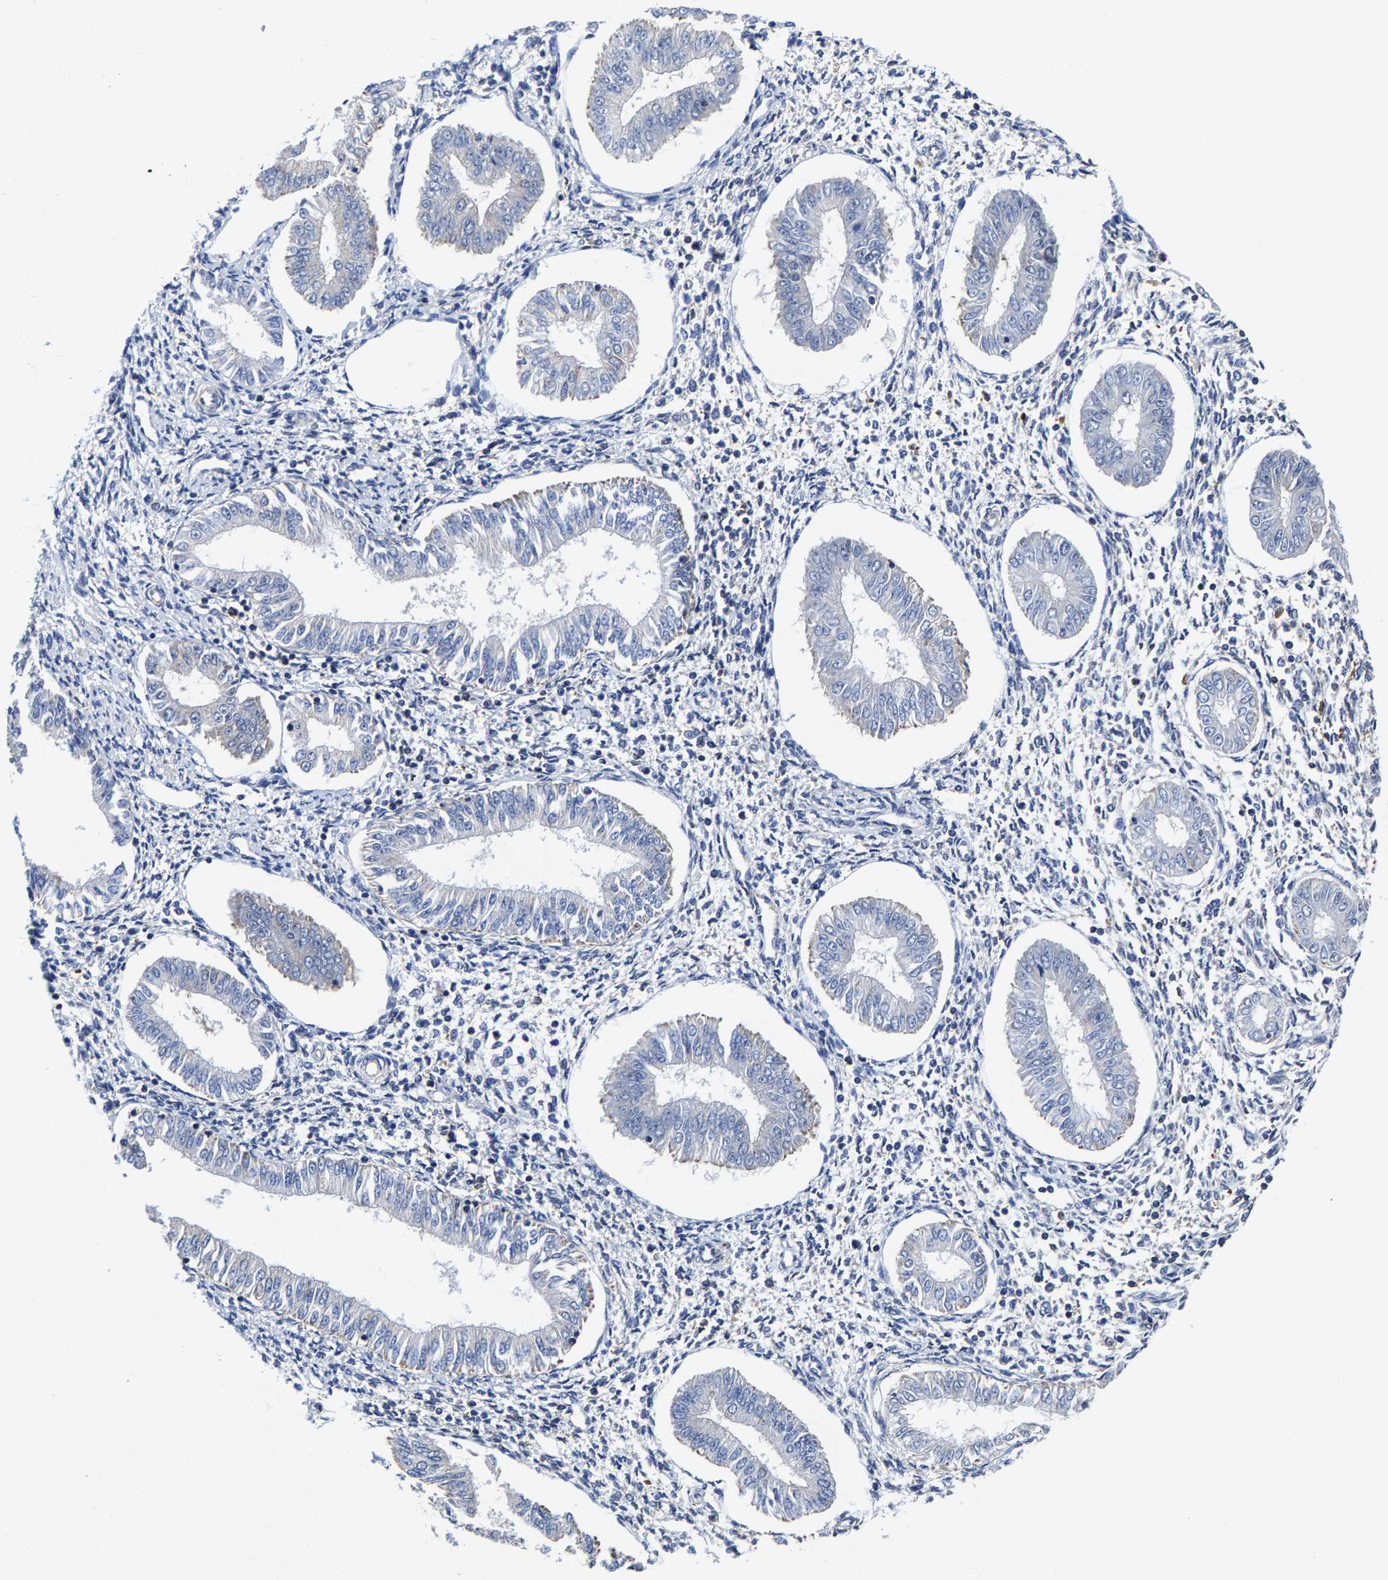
{"staining": {"intensity": "negative", "quantity": "none", "location": "none"}, "tissue": "endometrium", "cell_type": "Cells in endometrial stroma", "image_type": "normal", "snomed": [{"axis": "morphology", "description": "Normal tissue, NOS"}, {"axis": "topography", "description": "Endometrium"}], "caption": "This is a histopathology image of immunohistochemistry (IHC) staining of unremarkable endometrium, which shows no expression in cells in endometrial stroma.", "gene": "PFKFB3", "patient": {"sex": "female", "age": 50}}